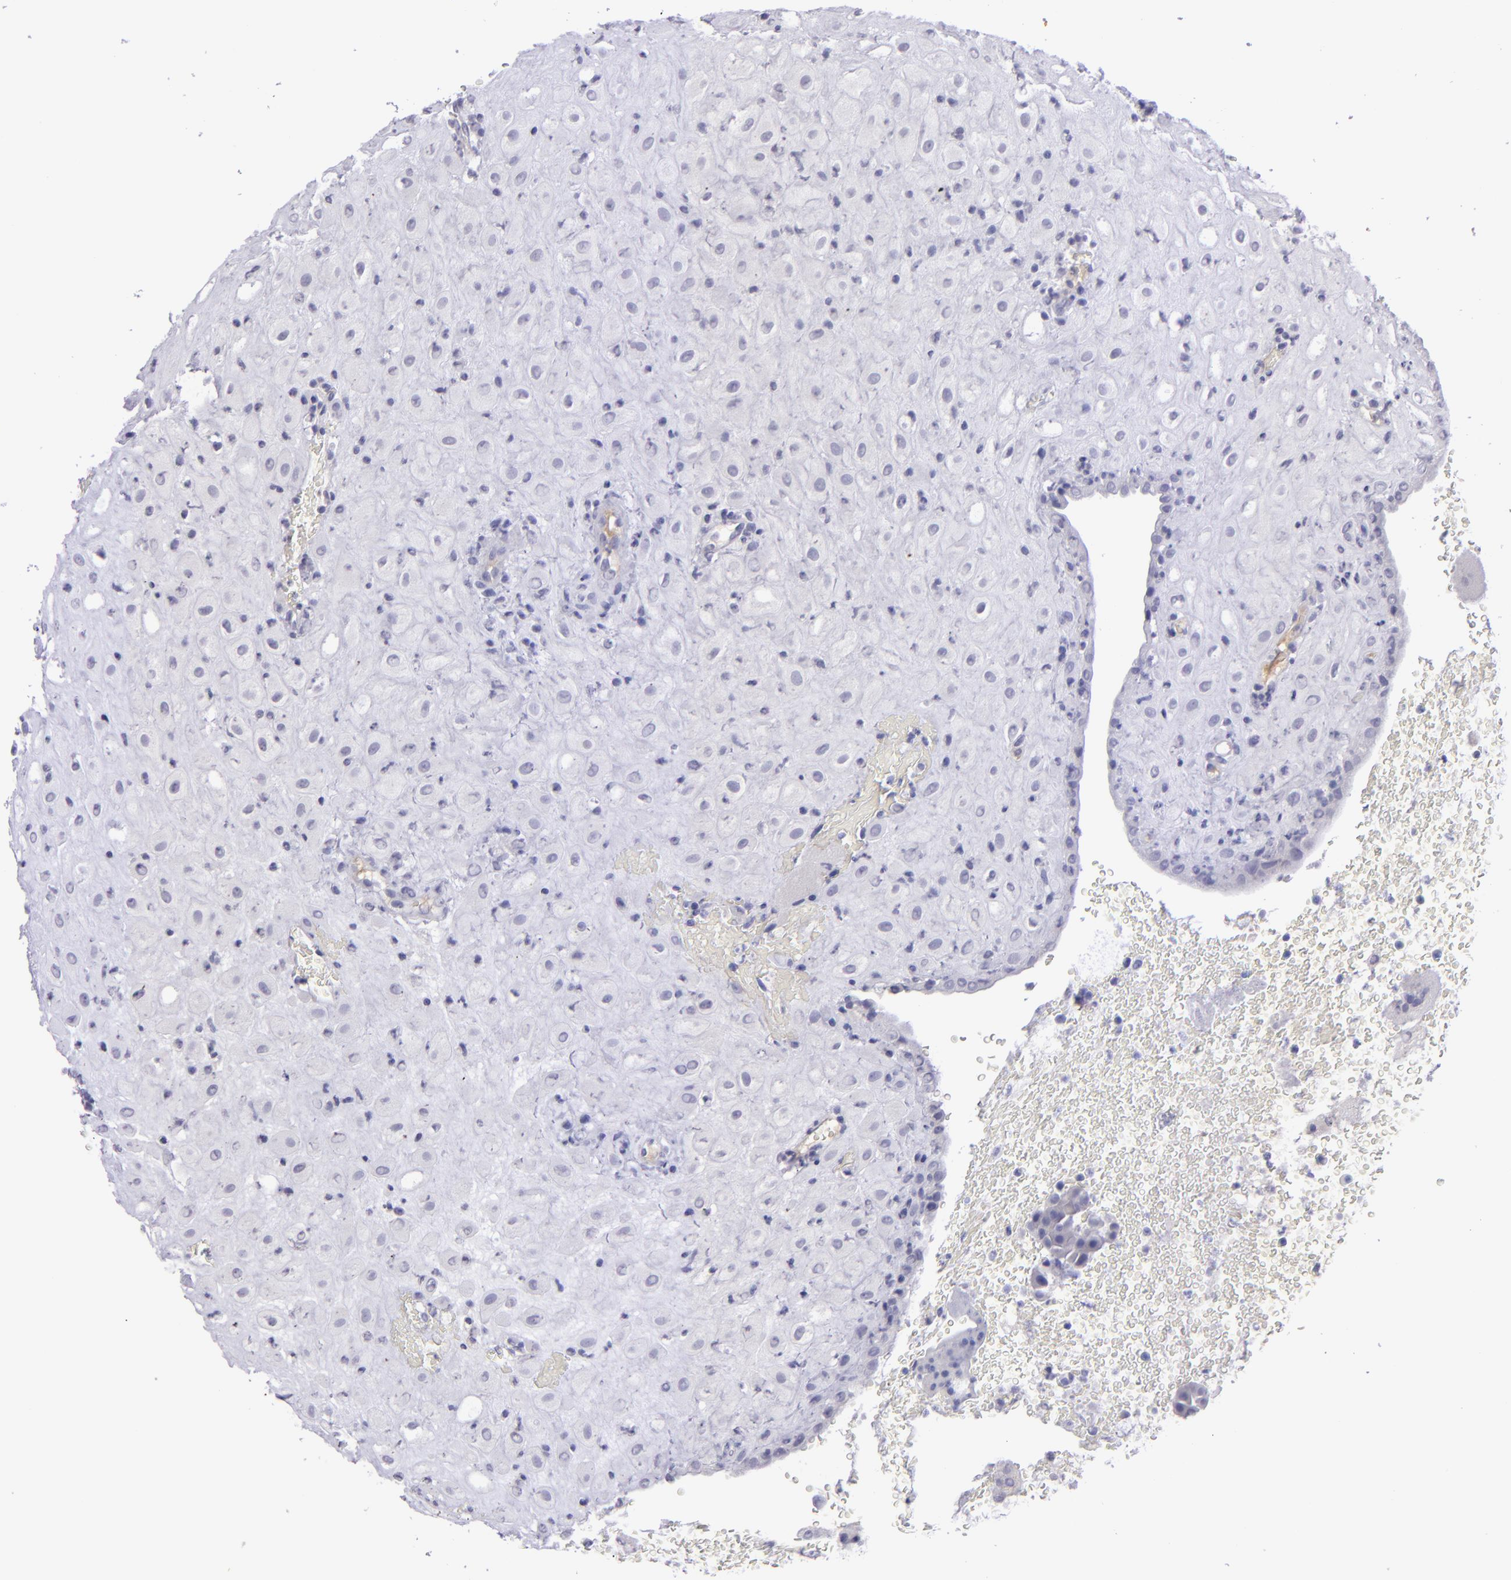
{"staining": {"intensity": "negative", "quantity": "none", "location": "none"}, "tissue": "placenta", "cell_type": "Decidual cells", "image_type": "normal", "snomed": [{"axis": "morphology", "description": "Normal tissue, NOS"}, {"axis": "topography", "description": "Placenta"}], "caption": "This is an IHC histopathology image of unremarkable placenta. There is no expression in decidual cells.", "gene": "POU2F2", "patient": {"sex": "female", "age": 19}}